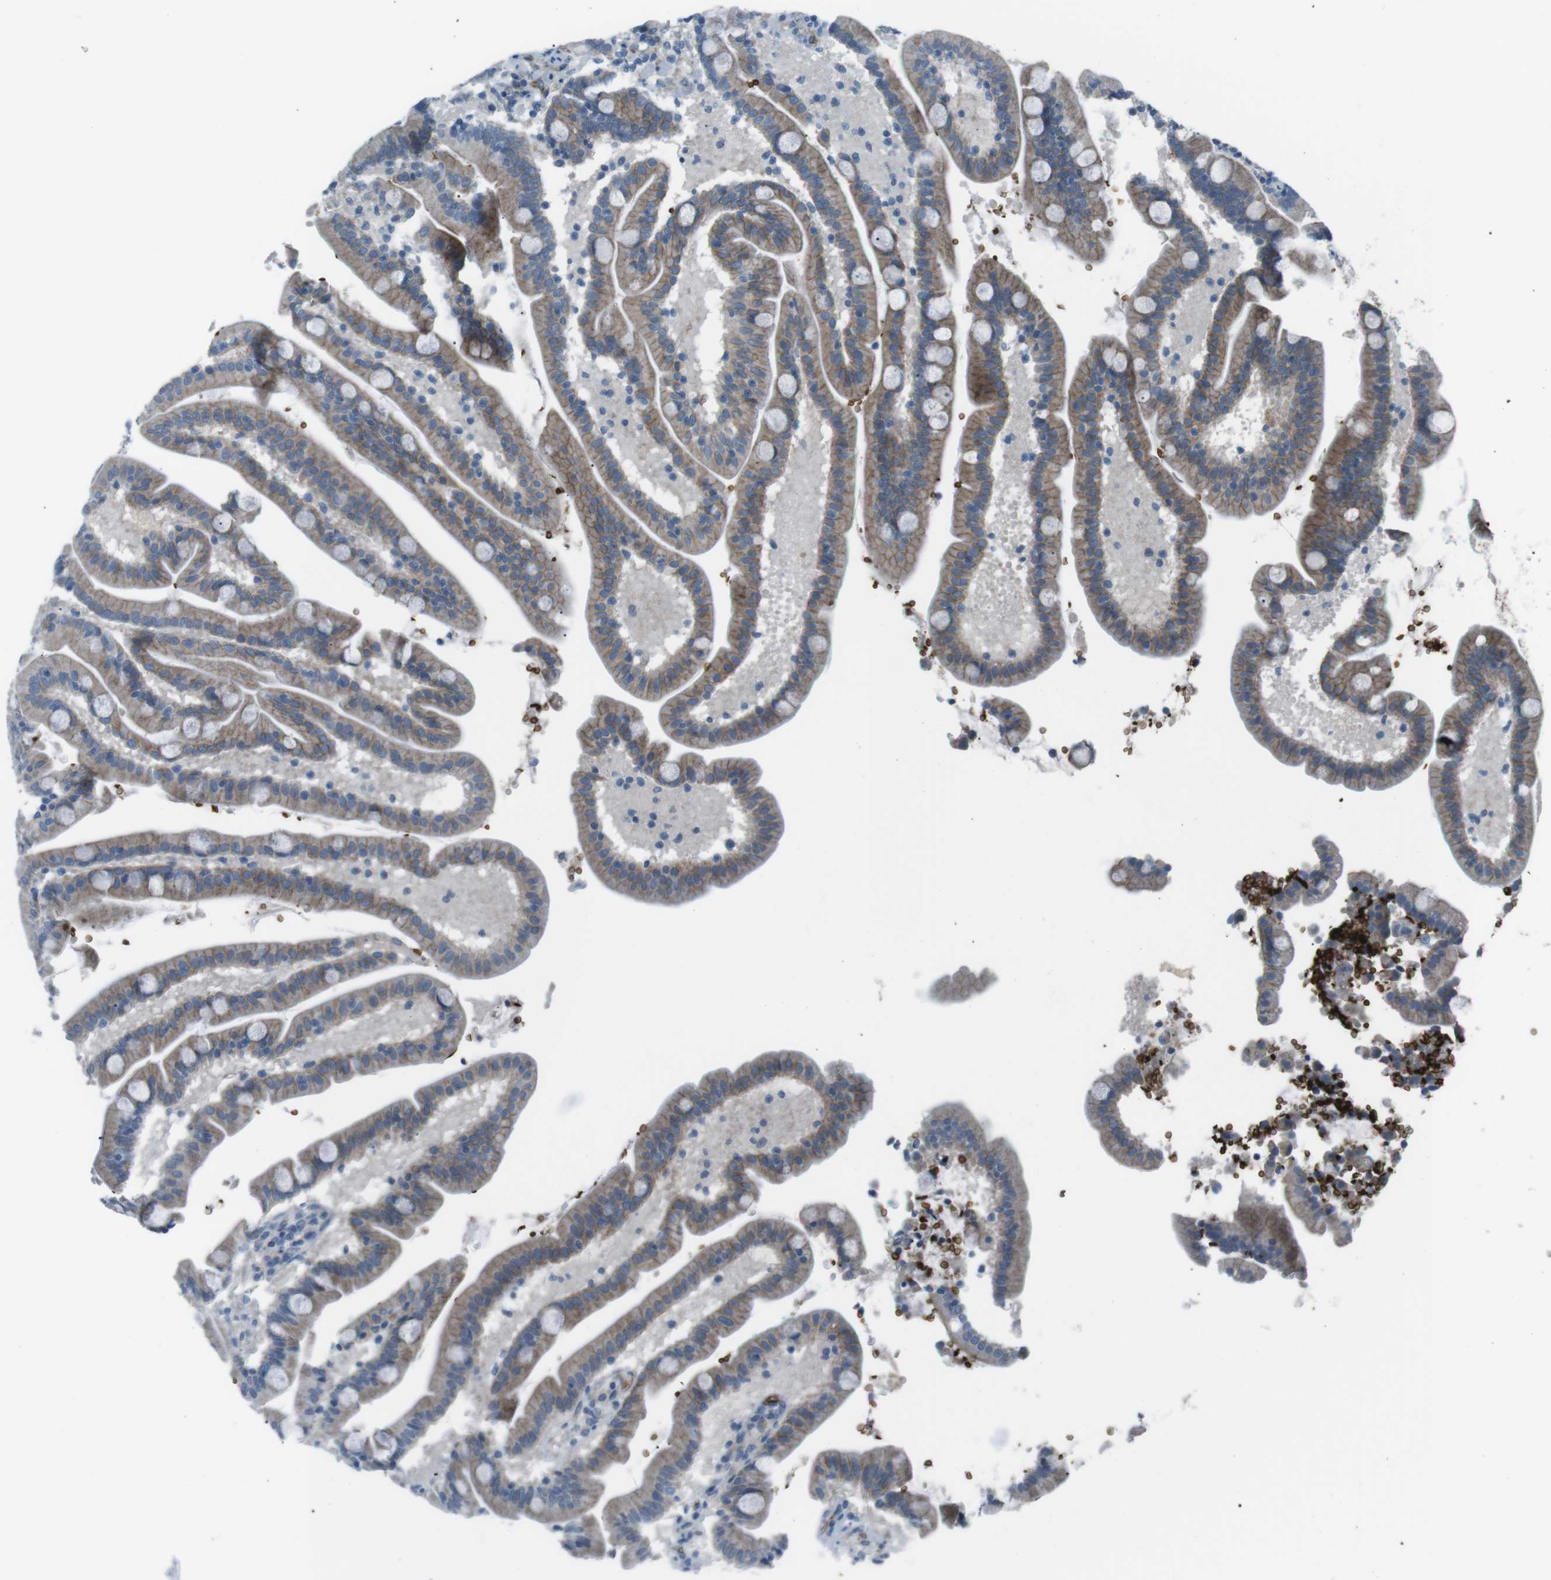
{"staining": {"intensity": "weak", "quantity": ">75%", "location": "cytoplasmic/membranous"}, "tissue": "duodenum", "cell_type": "Glandular cells", "image_type": "normal", "snomed": [{"axis": "morphology", "description": "Normal tissue, NOS"}, {"axis": "topography", "description": "Duodenum"}], "caption": "Weak cytoplasmic/membranous protein expression is identified in approximately >75% of glandular cells in duodenum. The staining was performed using DAB, with brown indicating positive protein expression. Nuclei are stained blue with hematoxylin.", "gene": "SPTA1", "patient": {"sex": "male", "age": 54}}